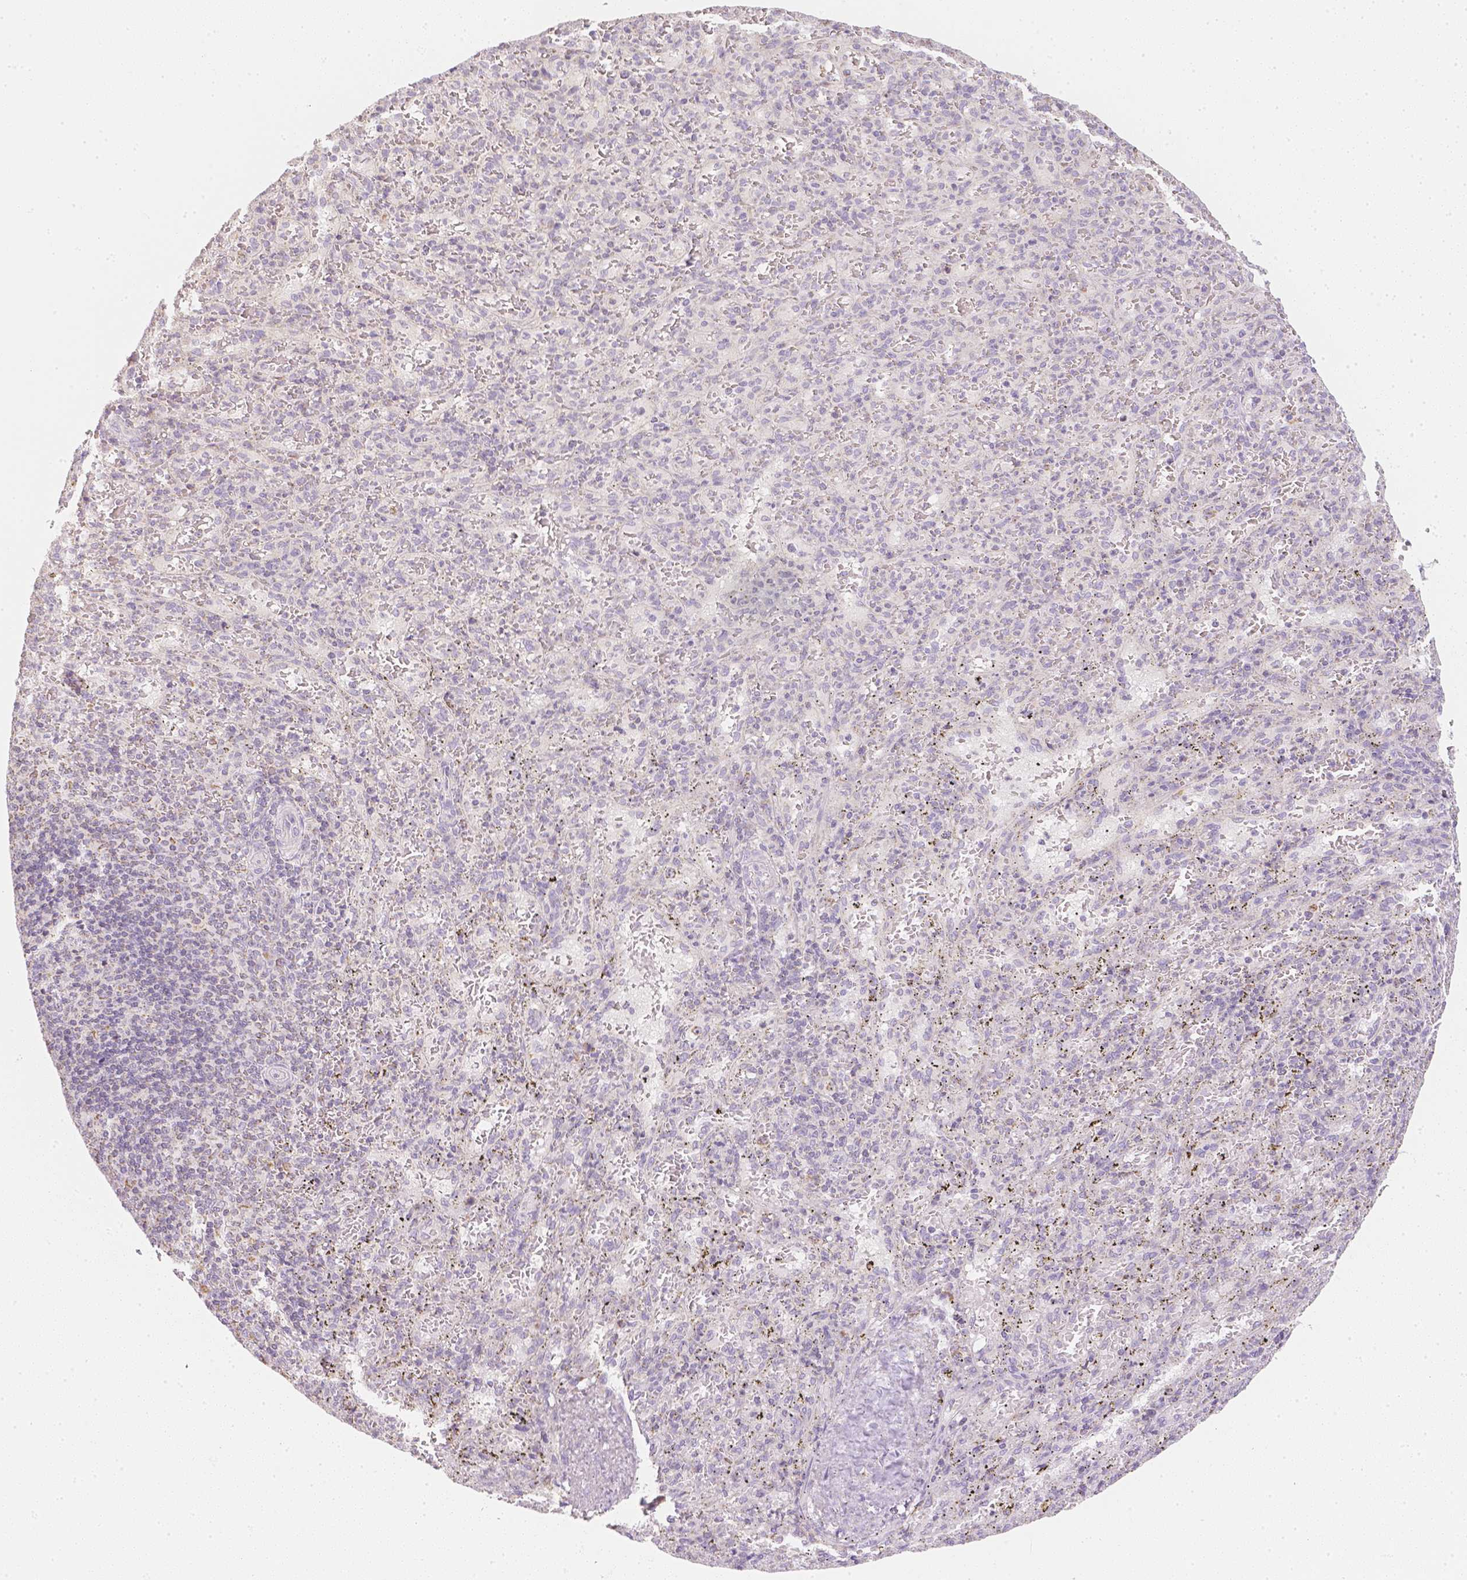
{"staining": {"intensity": "negative", "quantity": "none", "location": "none"}, "tissue": "spleen", "cell_type": "Cells in red pulp", "image_type": "normal", "snomed": [{"axis": "morphology", "description": "Normal tissue, NOS"}, {"axis": "topography", "description": "Spleen"}], "caption": "Cells in red pulp show no significant protein staining in normal spleen. (Stains: DAB IHC with hematoxylin counter stain, Microscopy: brightfield microscopy at high magnification).", "gene": "NVL", "patient": {"sex": "male", "age": 57}}